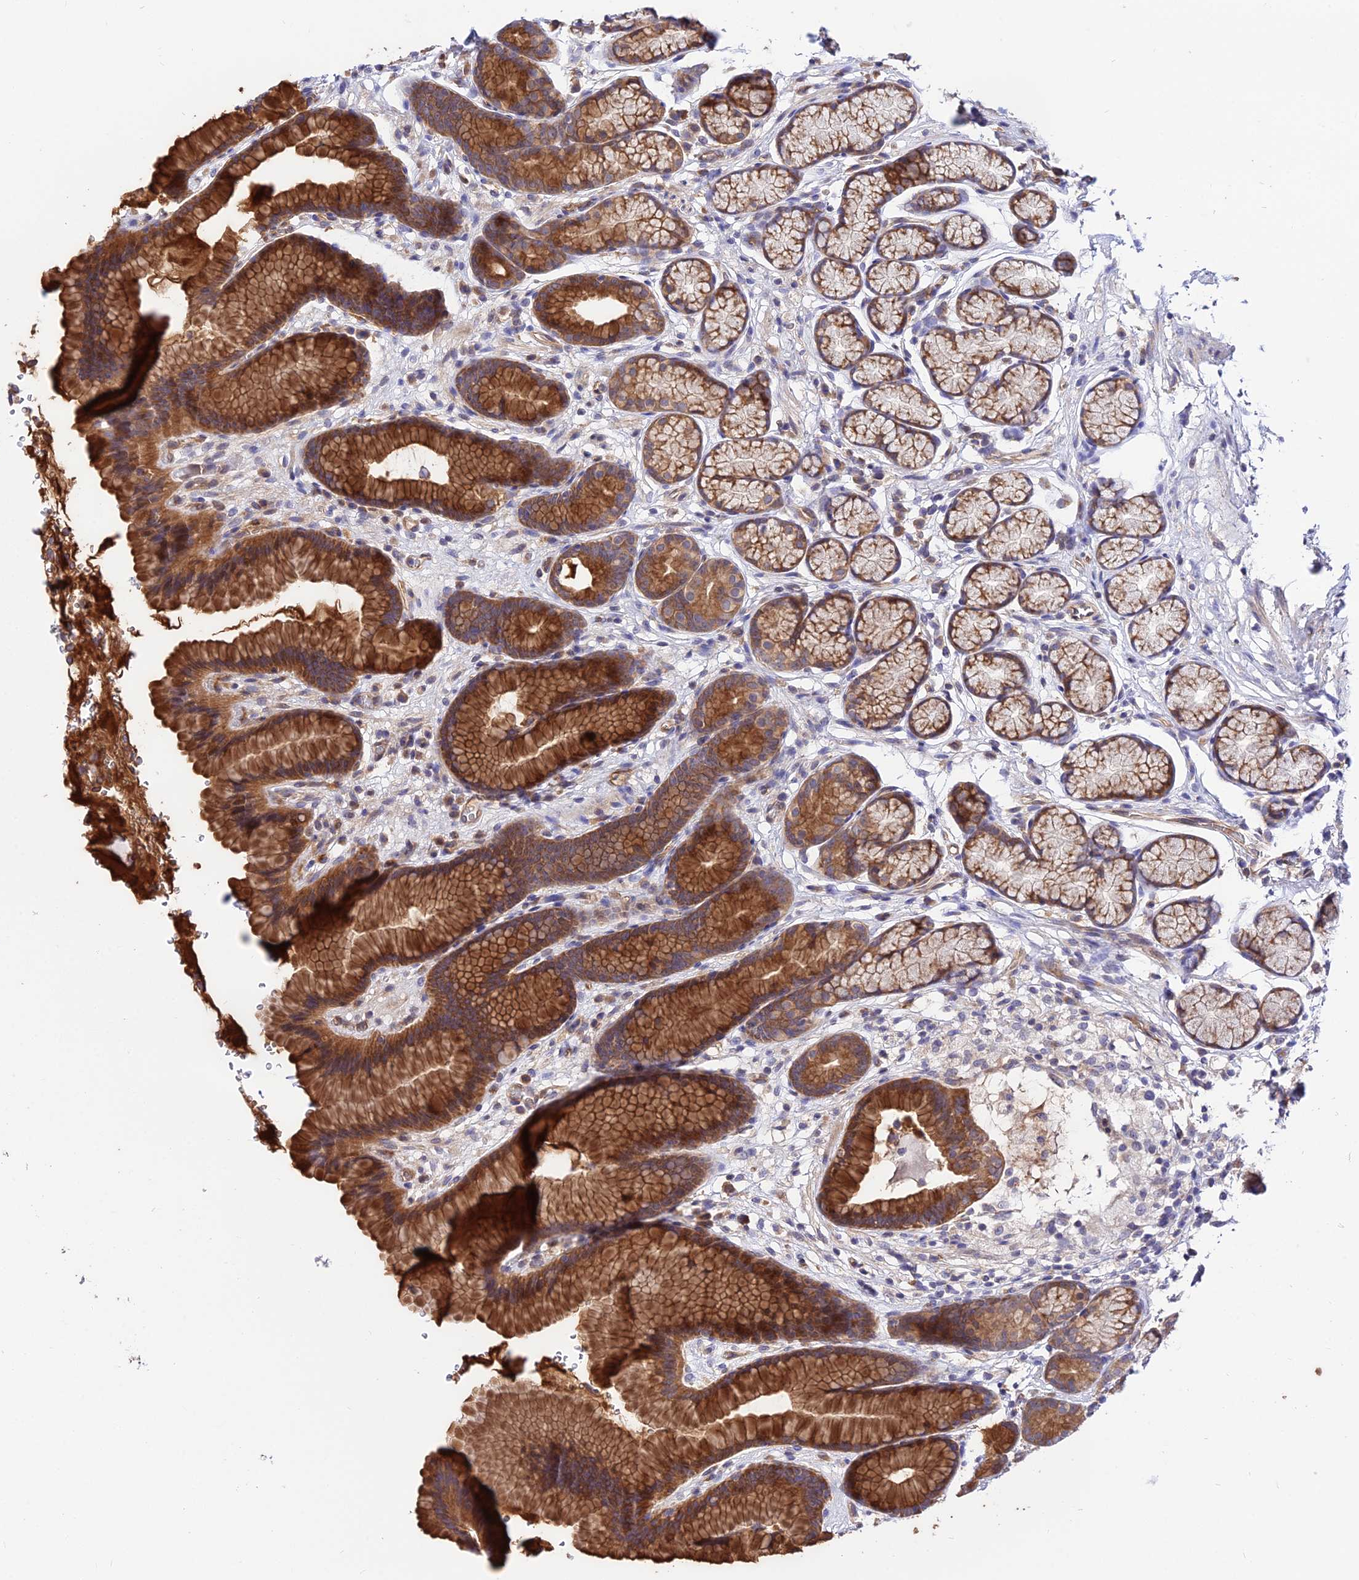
{"staining": {"intensity": "strong", "quantity": "25%-75%", "location": "cytoplasmic/membranous"}, "tissue": "stomach", "cell_type": "Glandular cells", "image_type": "normal", "snomed": [{"axis": "morphology", "description": "Normal tissue, NOS"}, {"axis": "topography", "description": "Stomach"}], "caption": "Immunohistochemistry of unremarkable stomach demonstrates high levels of strong cytoplasmic/membranous positivity in approximately 25%-75% of glandular cells. (DAB (3,3'-diaminobenzidine) IHC with brightfield microscopy, high magnification).", "gene": "CDC37L1", "patient": {"sex": "male", "age": 42}}